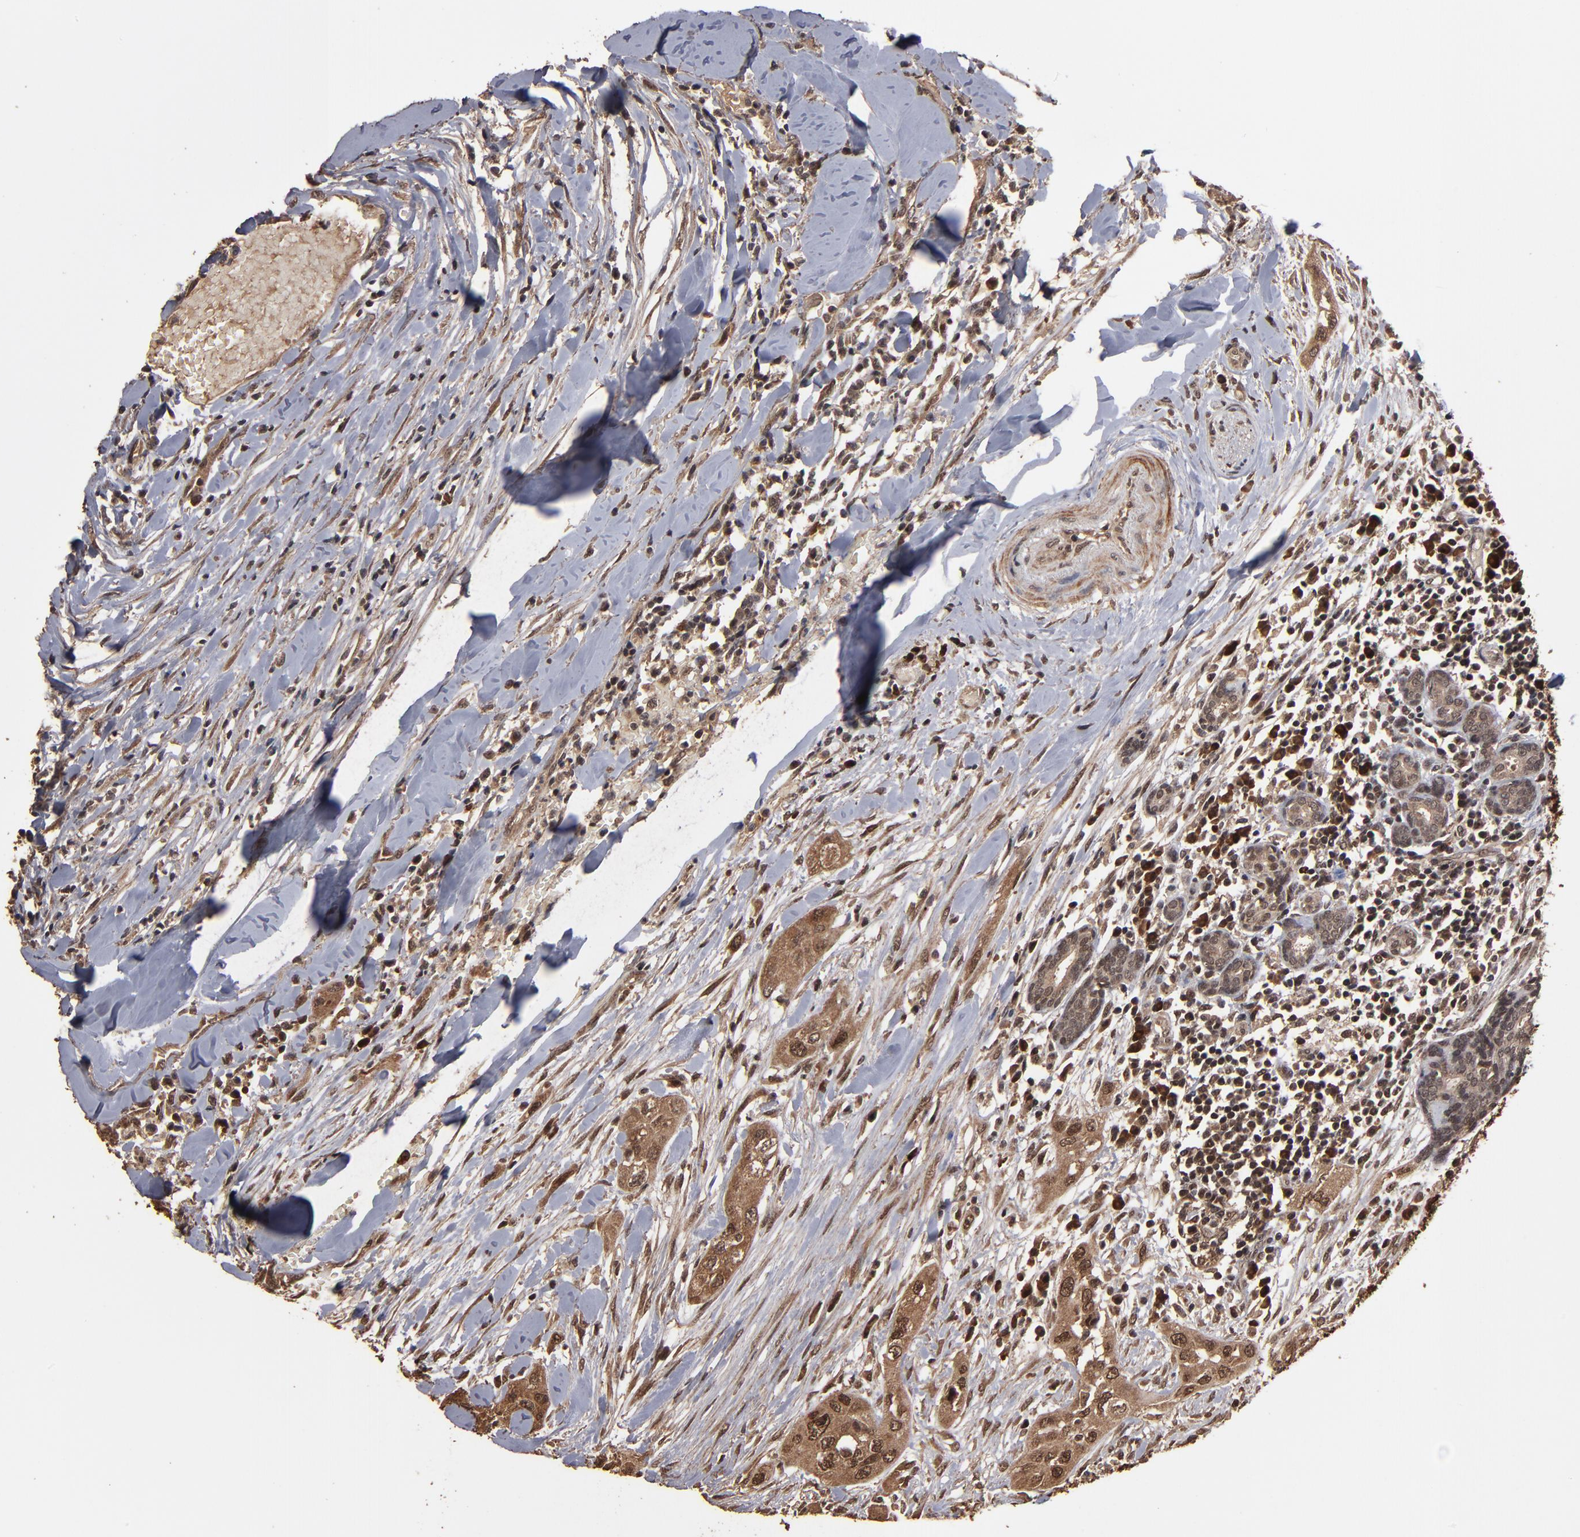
{"staining": {"intensity": "moderate", "quantity": ">75%", "location": "cytoplasmic/membranous,nuclear"}, "tissue": "head and neck cancer", "cell_type": "Tumor cells", "image_type": "cancer", "snomed": [{"axis": "morphology", "description": "Neoplasm, malignant, NOS"}, {"axis": "topography", "description": "Salivary gland"}, {"axis": "topography", "description": "Head-Neck"}], "caption": "DAB immunohistochemical staining of human head and neck cancer demonstrates moderate cytoplasmic/membranous and nuclear protein staining in approximately >75% of tumor cells.", "gene": "NXF2B", "patient": {"sex": "male", "age": 43}}